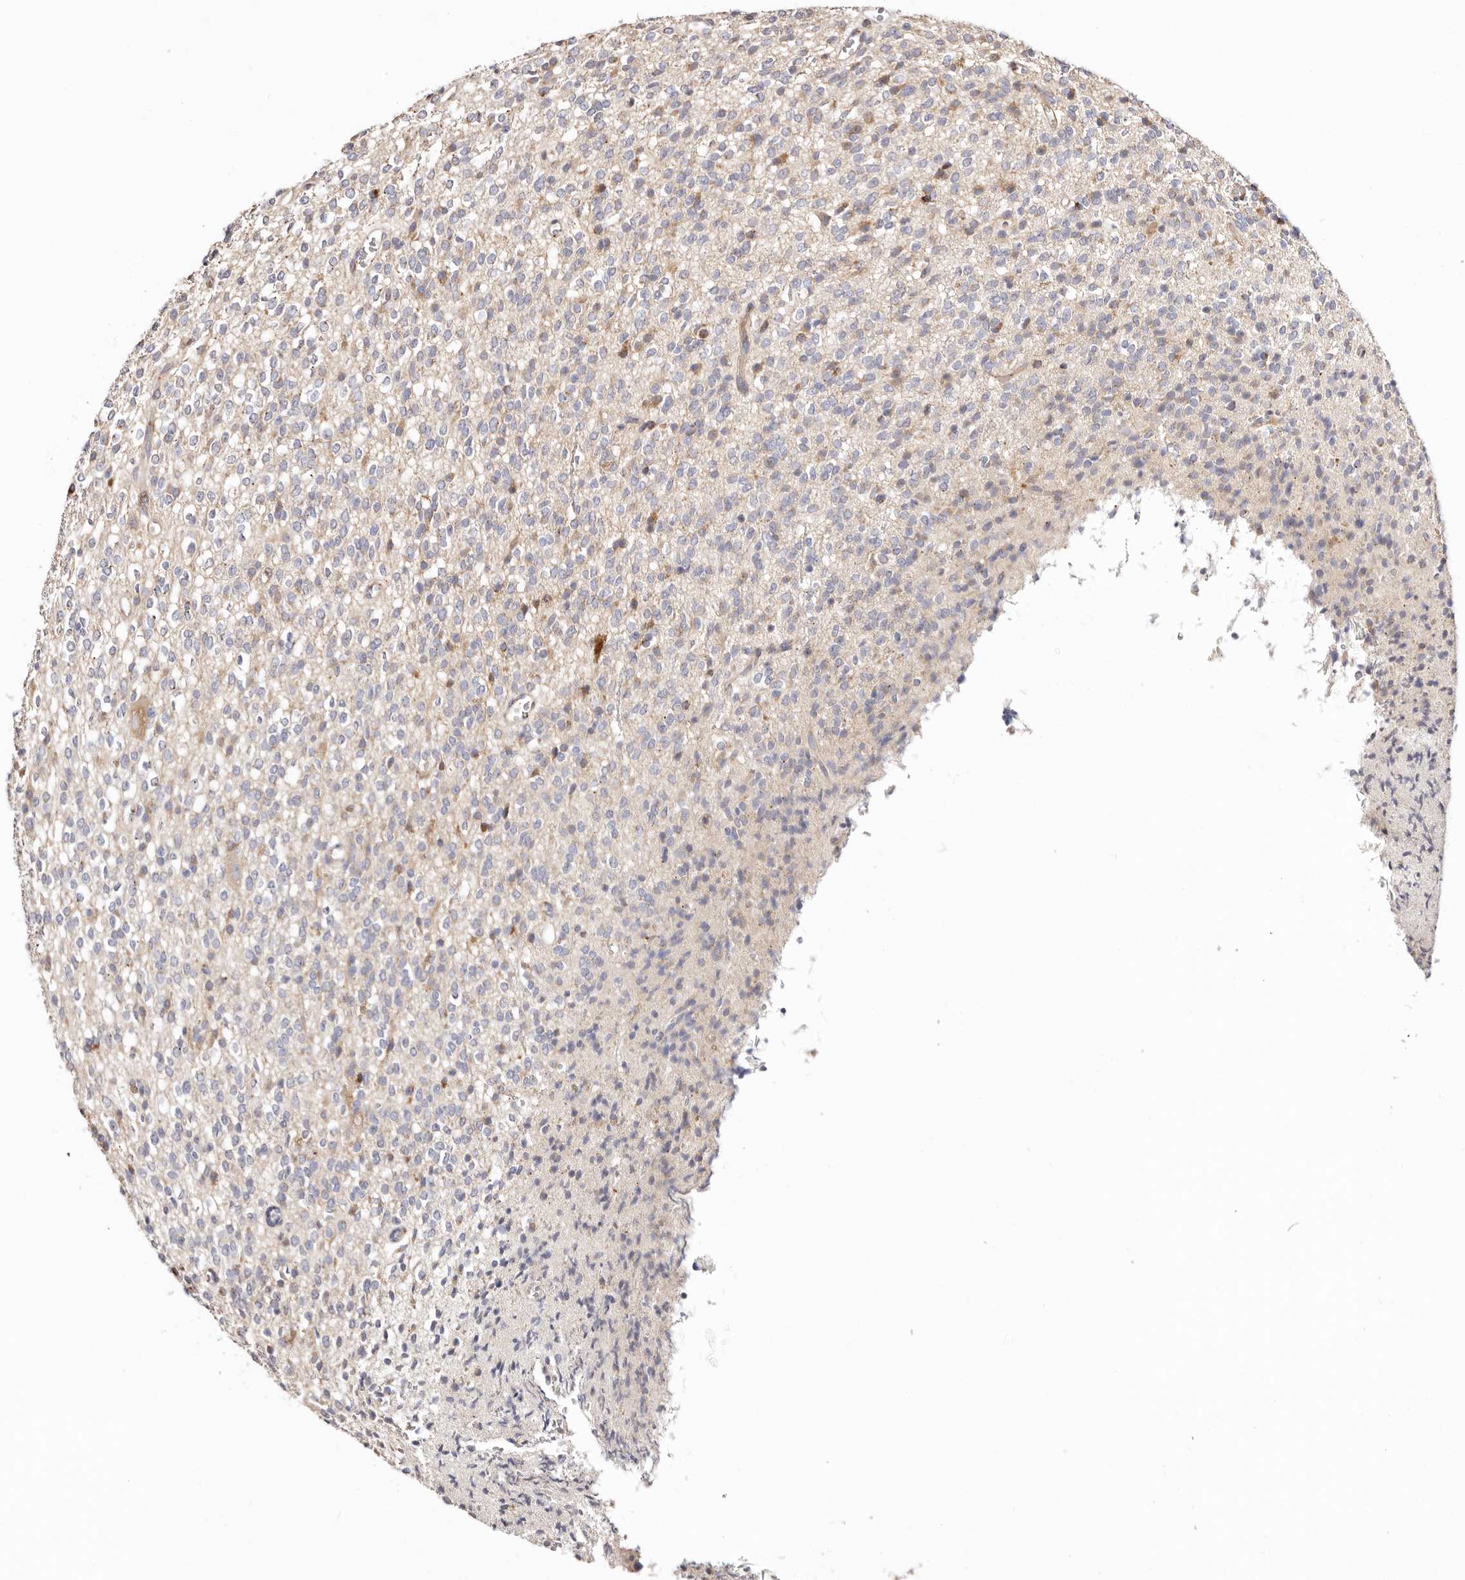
{"staining": {"intensity": "weak", "quantity": "<25%", "location": "cytoplasmic/membranous"}, "tissue": "glioma", "cell_type": "Tumor cells", "image_type": "cancer", "snomed": [{"axis": "morphology", "description": "Glioma, malignant, High grade"}, {"axis": "topography", "description": "Brain"}], "caption": "A micrograph of malignant glioma (high-grade) stained for a protein shows no brown staining in tumor cells.", "gene": "MAPK6", "patient": {"sex": "male", "age": 34}}